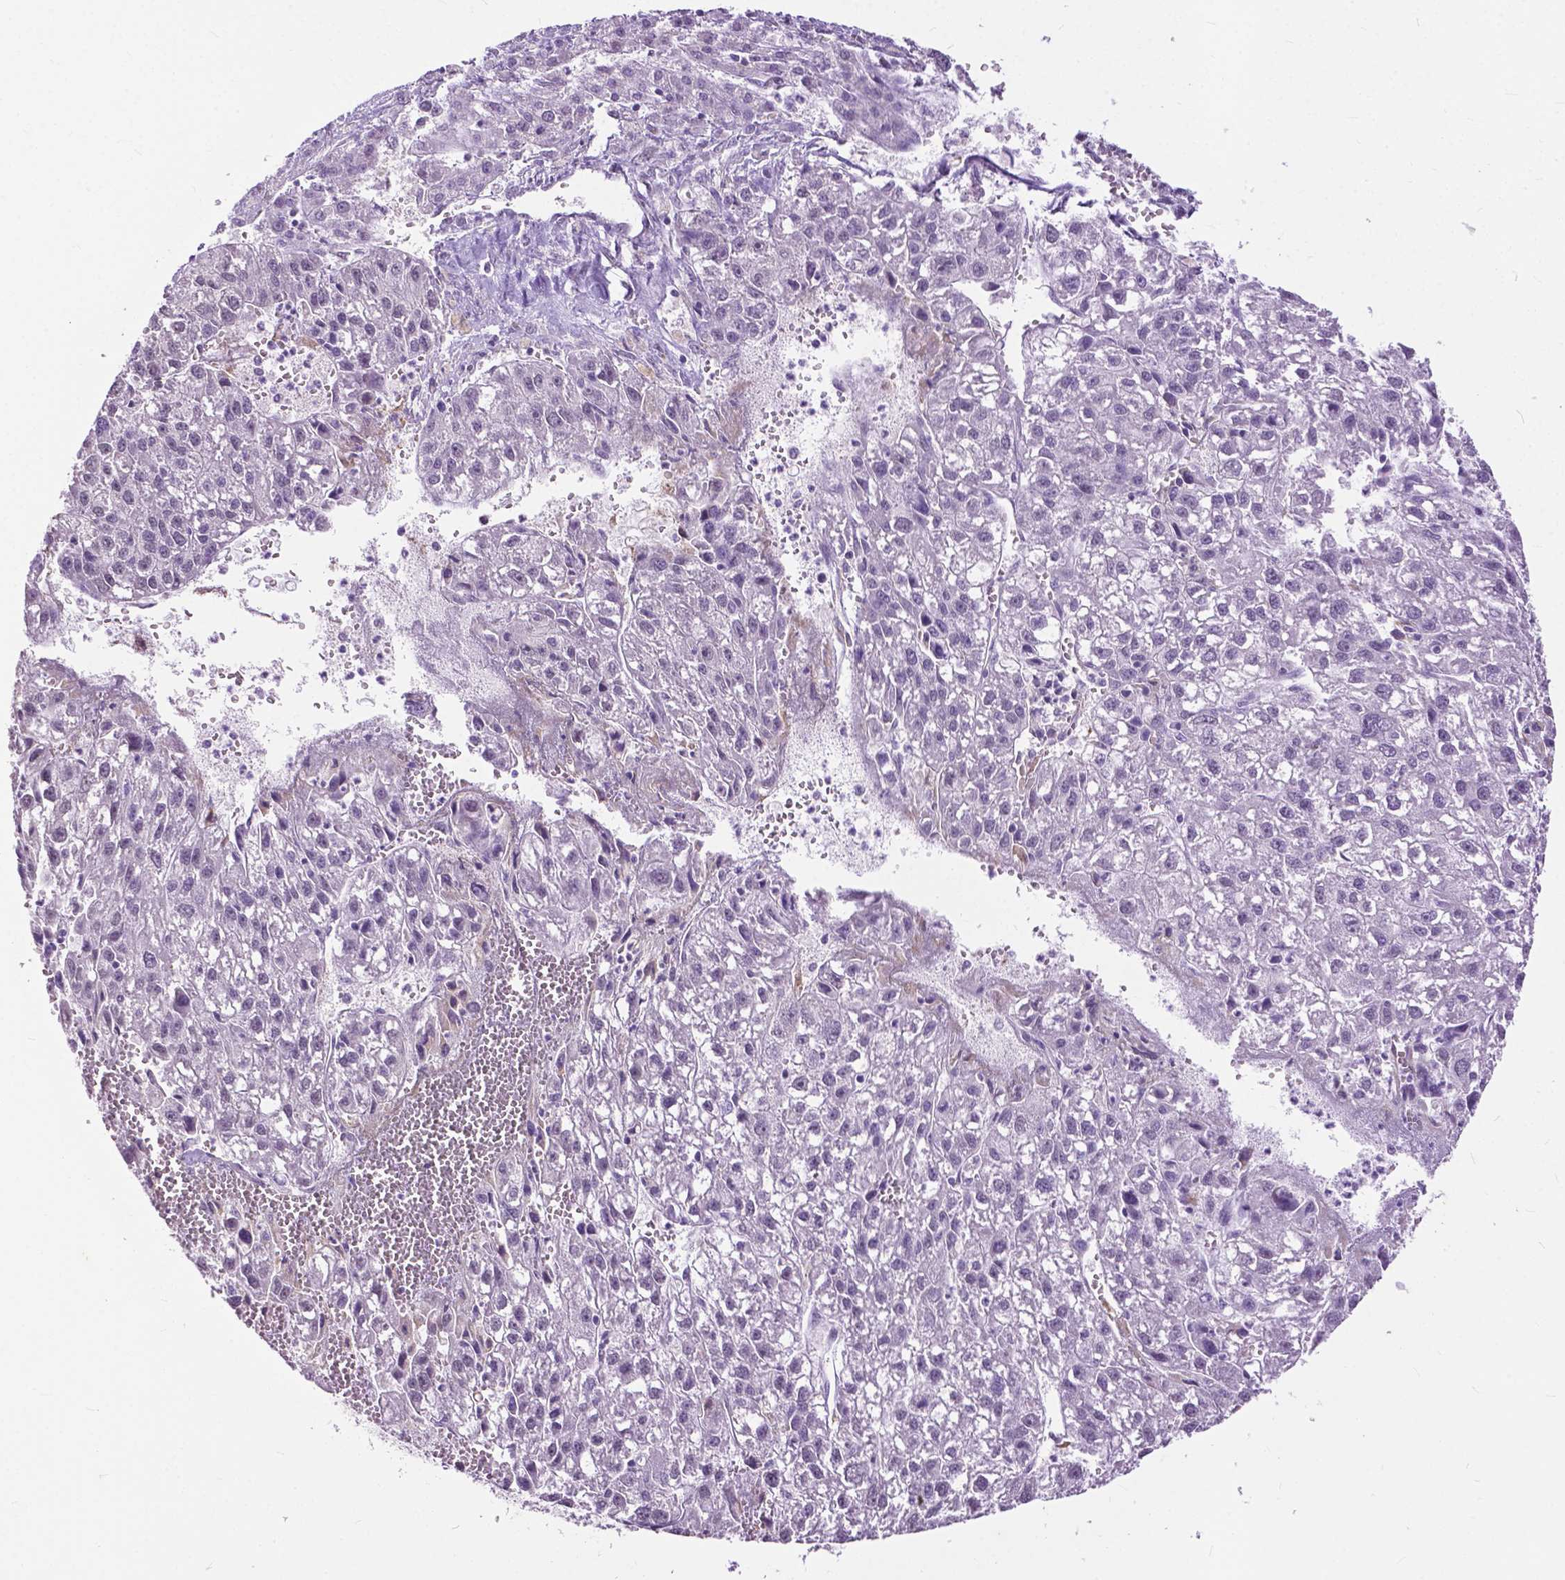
{"staining": {"intensity": "negative", "quantity": "none", "location": "none"}, "tissue": "liver cancer", "cell_type": "Tumor cells", "image_type": "cancer", "snomed": [{"axis": "morphology", "description": "Carcinoma, Hepatocellular, NOS"}, {"axis": "topography", "description": "Liver"}], "caption": "Immunohistochemistry (IHC) micrograph of neoplastic tissue: human hepatocellular carcinoma (liver) stained with DAB reveals no significant protein expression in tumor cells.", "gene": "GPR37L1", "patient": {"sex": "female", "age": 70}}